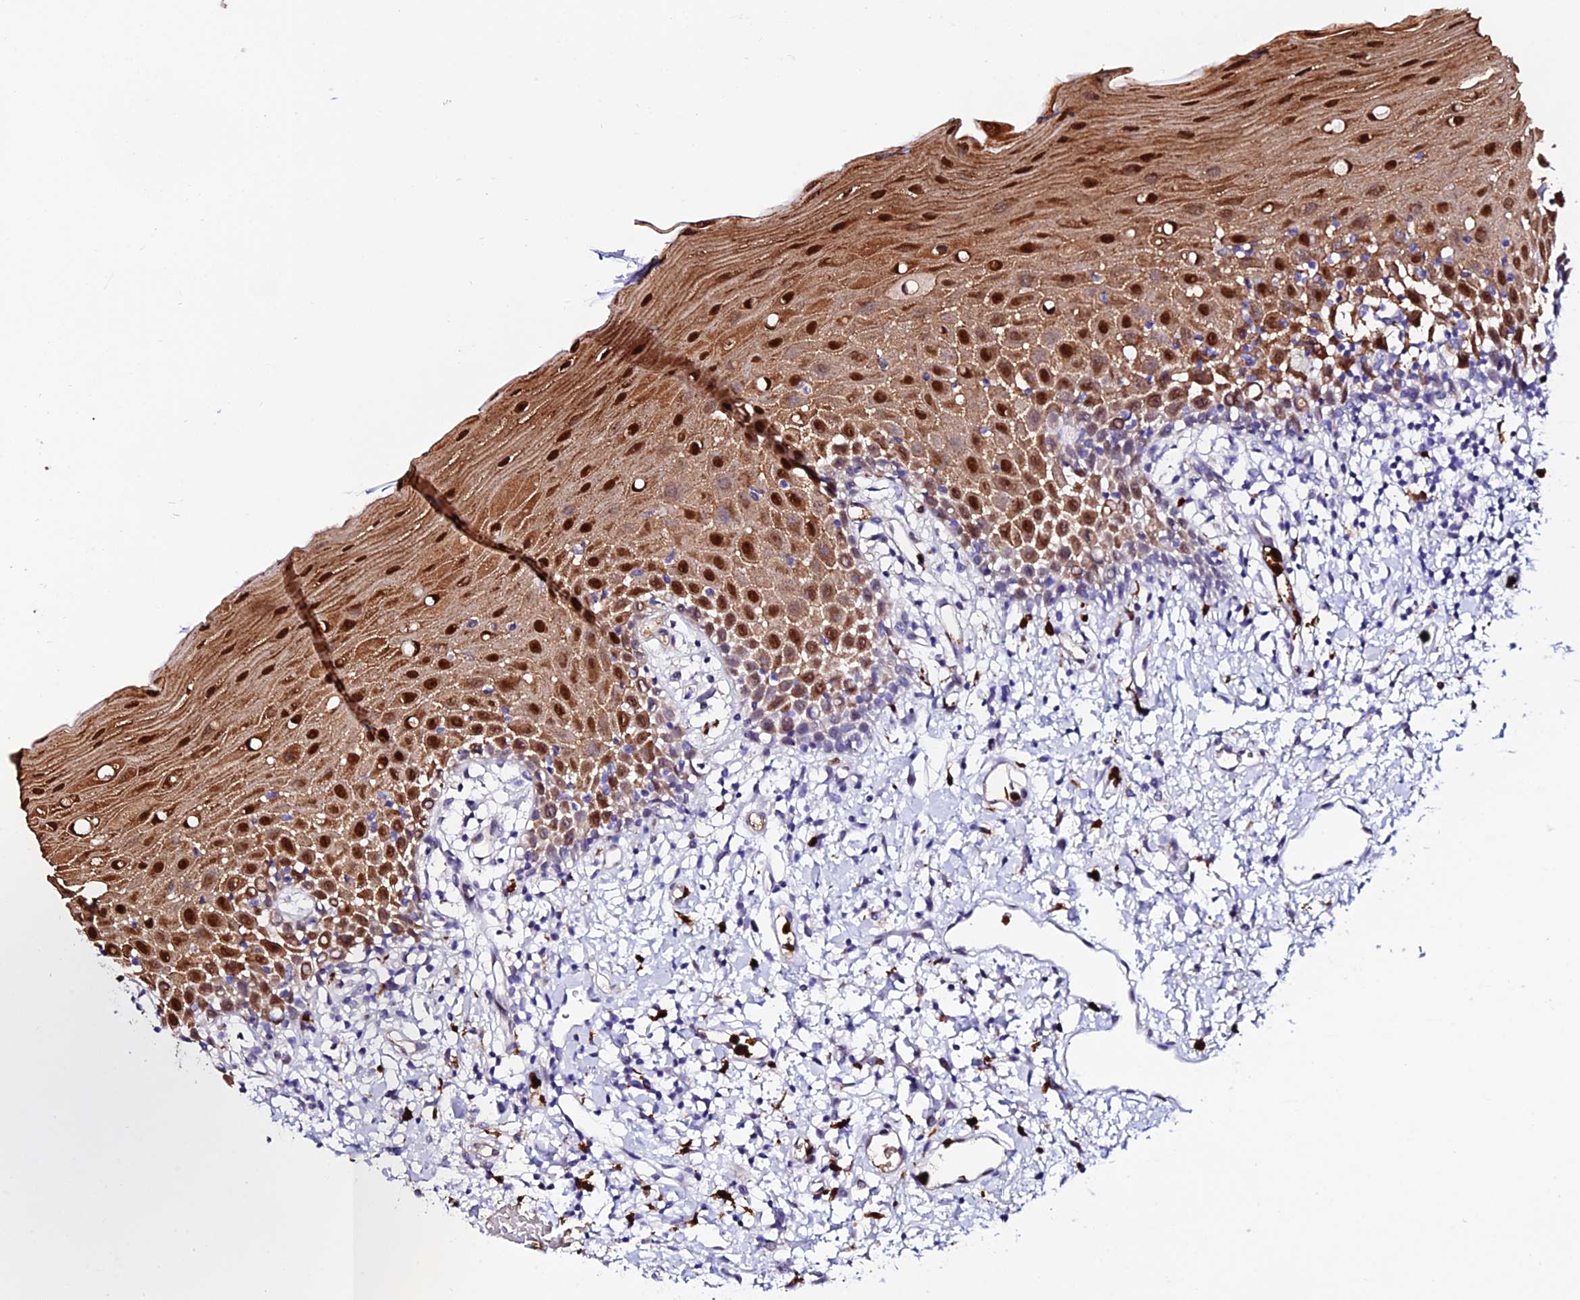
{"staining": {"intensity": "strong", "quantity": "25%-75%", "location": "cytoplasmic/membranous,nuclear"}, "tissue": "oral mucosa", "cell_type": "Squamous epithelial cells", "image_type": "normal", "snomed": [{"axis": "morphology", "description": "Normal tissue, NOS"}, {"axis": "topography", "description": "Oral tissue"}], "caption": "The image demonstrates staining of benign oral mucosa, revealing strong cytoplasmic/membranous,nuclear protein staining (brown color) within squamous epithelial cells.", "gene": "MCM10", "patient": {"sex": "female", "age": 70}}